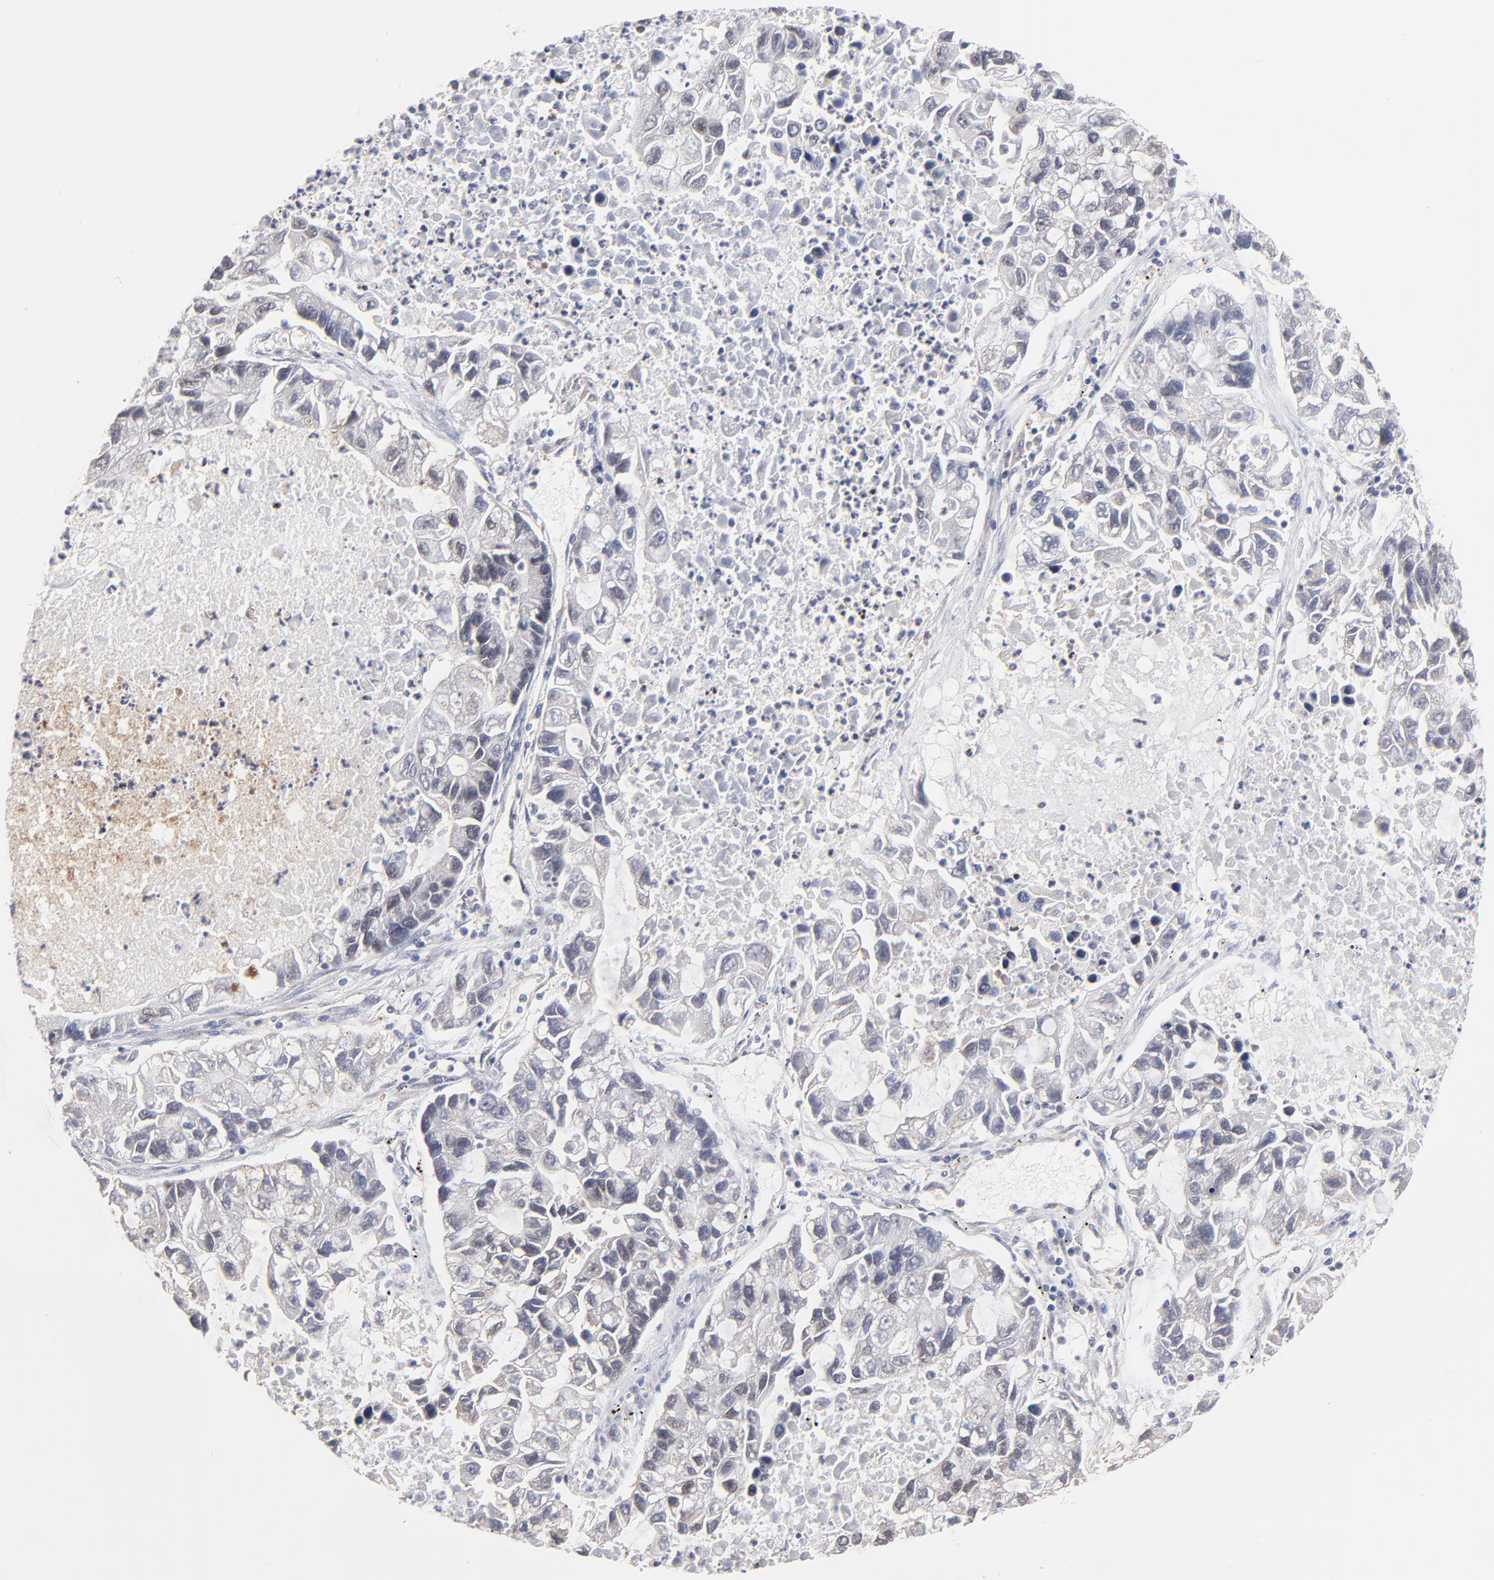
{"staining": {"intensity": "weak", "quantity": "<25%", "location": "cytoplasmic/membranous"}, "tissue": "lung cancer", "cell_type": "Tumor cells", "image_type": "cancer", "snomed": [{"axis": "morphology", "description": "Adenocarcinoma, NOS"}, {"axis": "topography", "description": "Lung"}], "caption": "IHC image of lung adenocarcinoma stained for a protein (brown), which demonstrates no staining in tumor cells. (DAB (3,3'-diaminobenzidine) immunohistochemistry (IHC), high magnification).", "gene": "ZNF157", "patient": {"sex": "female", "age": 51}}